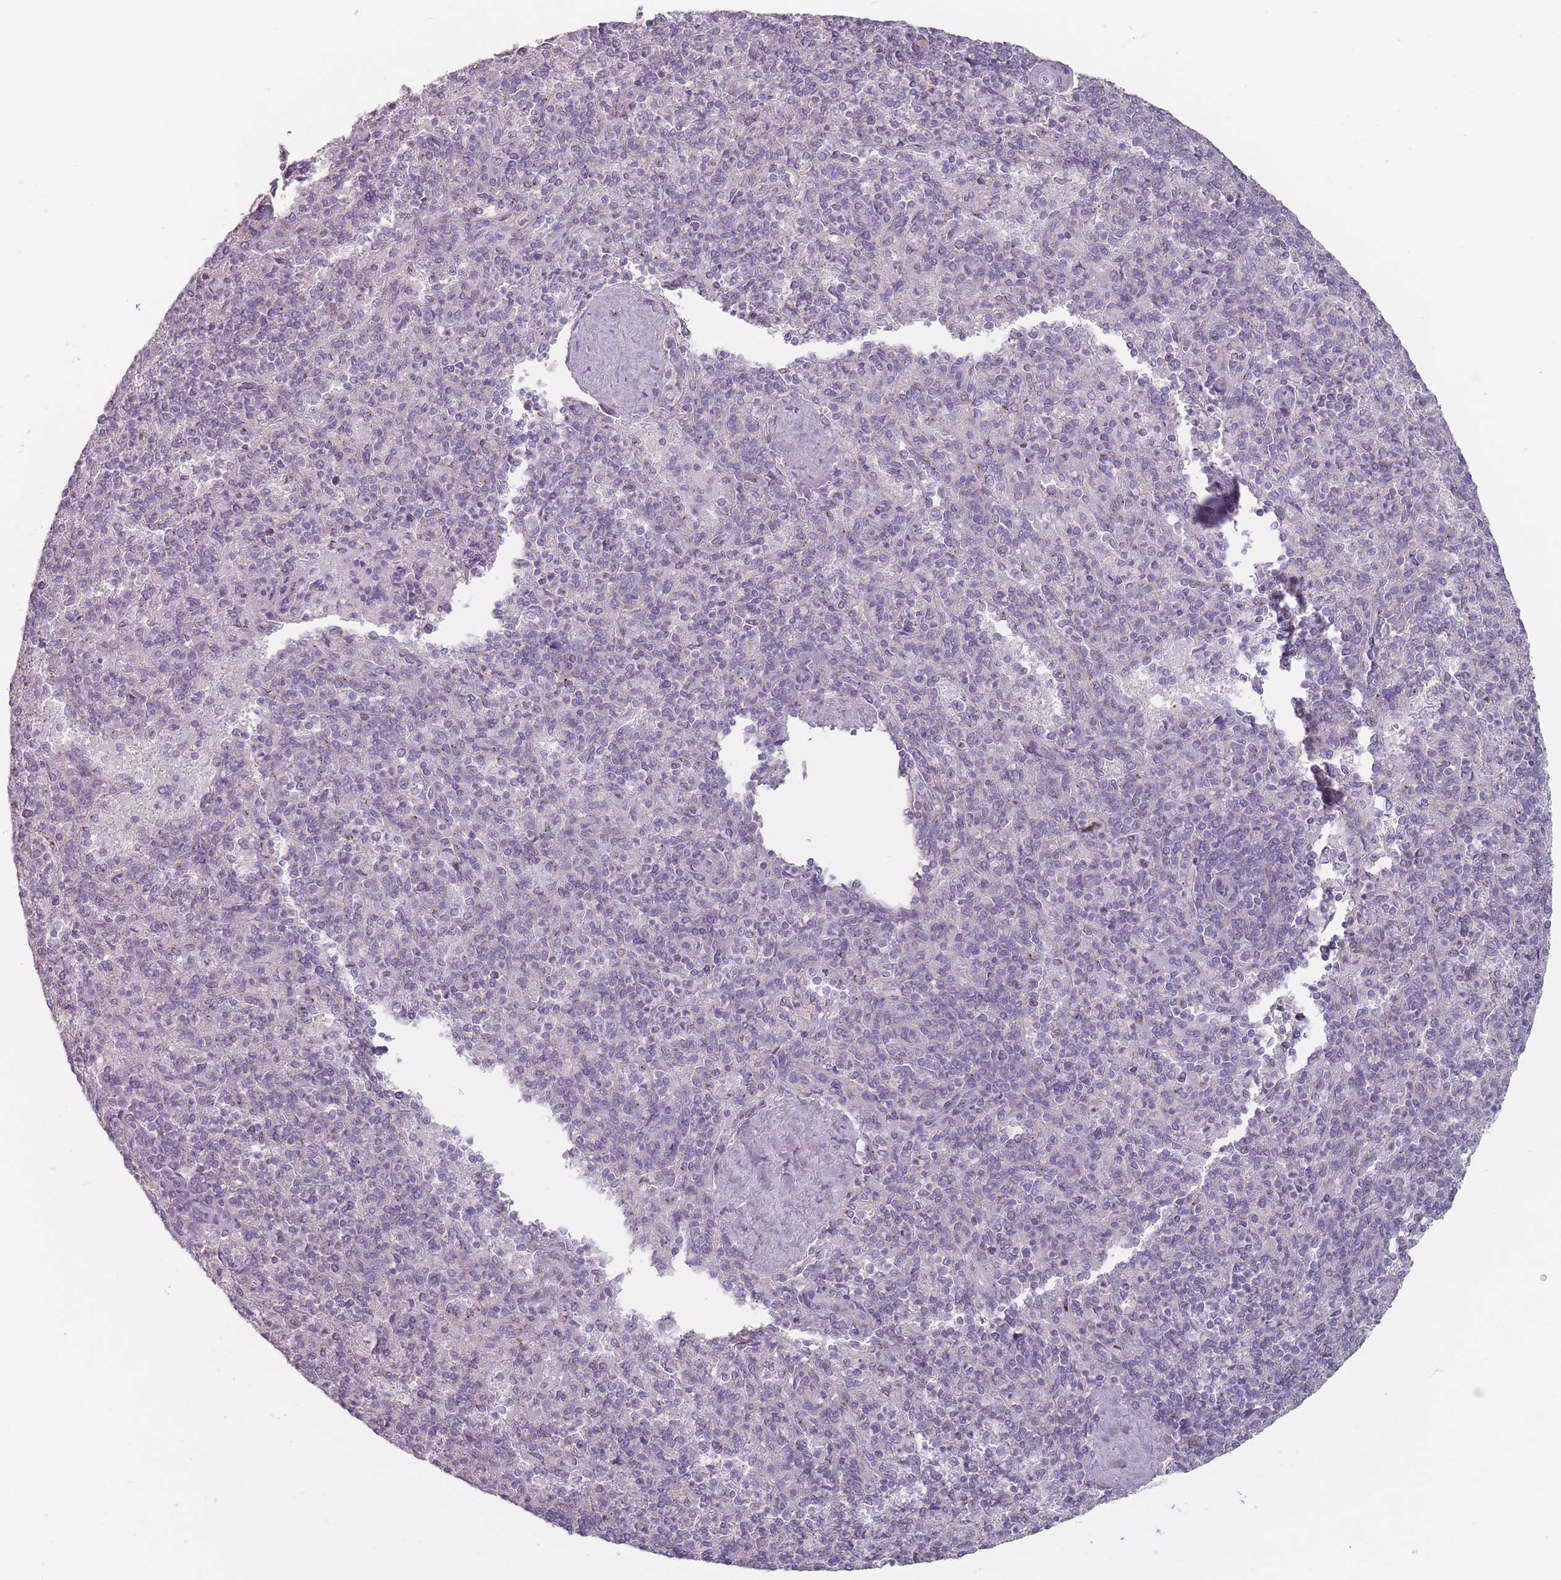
{"staining": {"intensity": "negative", "quantity": "none", "location": "none"}, "tissue": "spleen", "cell_type": "Cells in red pulp", "image_type": "normal", "snomed": [{"axis": "morphology", "description": "Normal tissue, NOS"}, {"axis": "topography", "description": "Spleen"}], "caption": "Immunohistochemistry (IHC) micrograph of benign spleen stained for a protein (brown), which exhibits no staining in cells in red pulp.", "gene": "AKAIN1", "patient": {"sex": "male", "age": 82}}